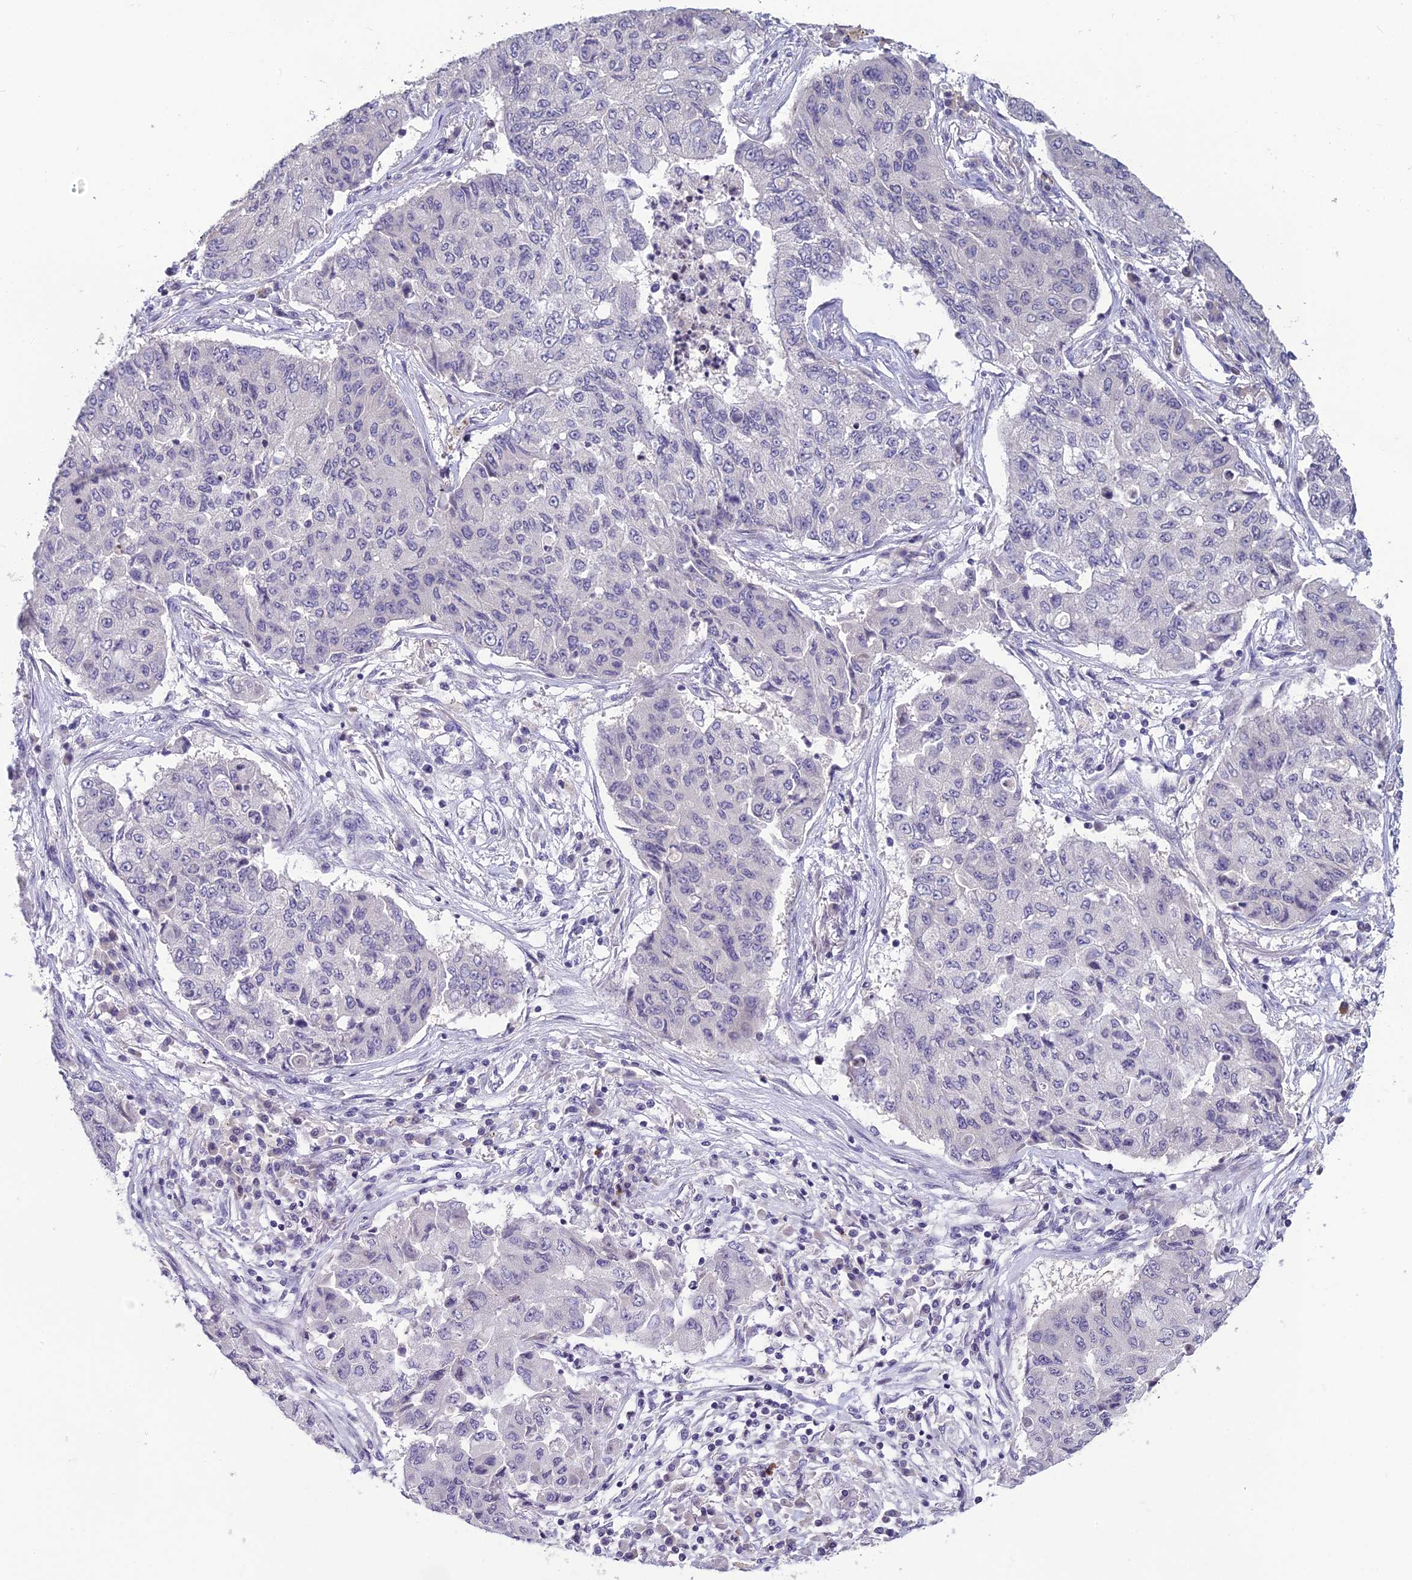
{"staining": {"intensity": "negative", "quantity": "none", "location": "none"}, "tissue": "lung cancer", "cell_type": "Tumor cells", "image_type": "cancer", "snomed": [{"axis": "morphology", "description": "Squamous cell carcinoma, NOS"}, {"axis": "topography", "description": "Lung"}], "caption": "This is a histopathology image of immunohistochemistry staining of lung cancer, which shows no expression in tumor cells.", "gene": "TMEM134", "patient": {"sex": "male", "age": 74}}